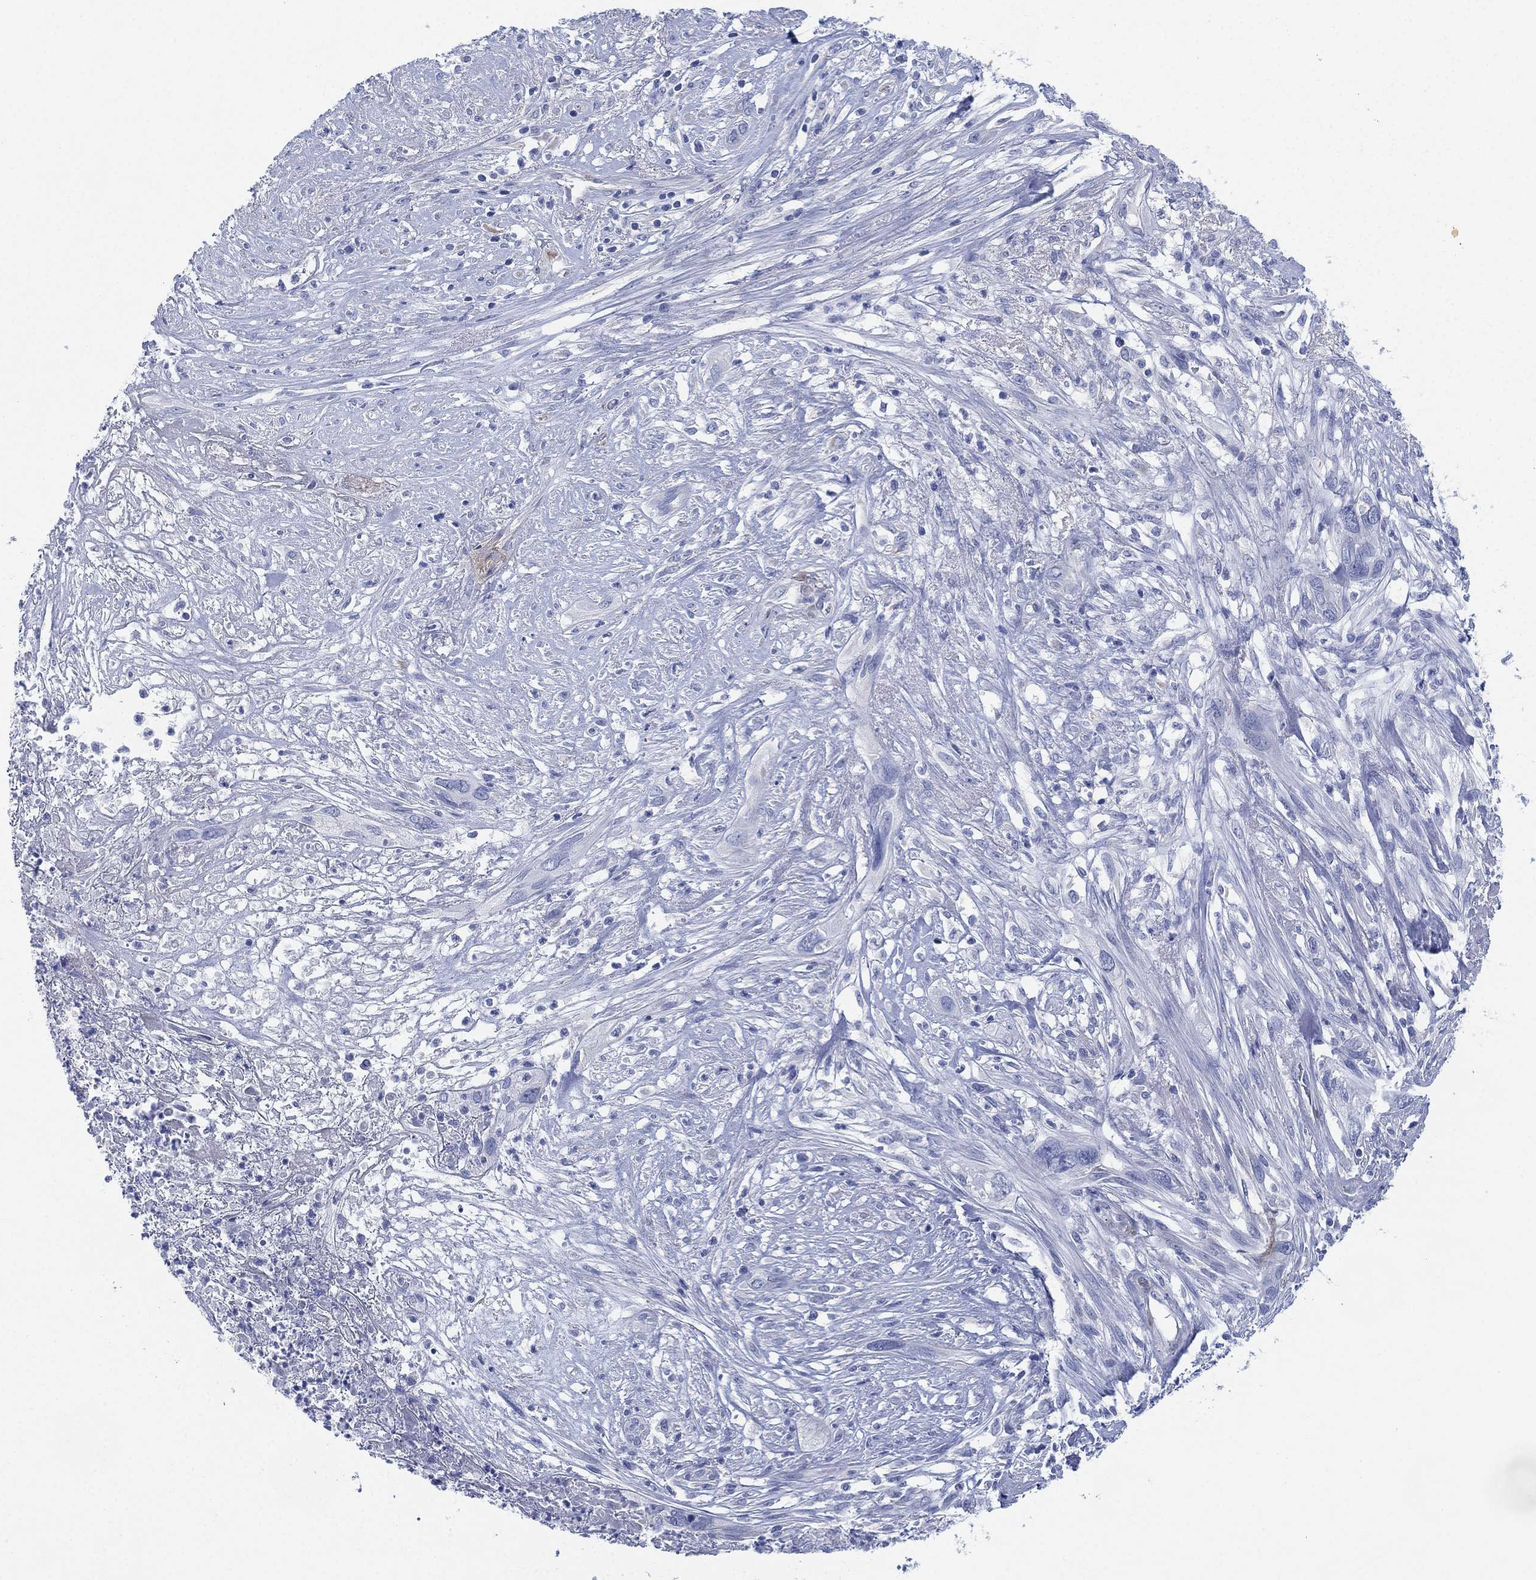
{"staining": {"intensity": "negative", "quantity": "none", "location": "none"}, "tissue": "cervical cancer", "cell_type": "Tumor cells", "image_type": "cancer", "snomed": [{"axis": "morphology", "description": "Squamous cell carcinoma, NOS"}, {"axis": "topography", "description": "Cervix"}], "caption": "The photomicrograph displays no staining of tumor cells in squamous cell carcinoma (cervical). Brightfield microscopy of immunohistochemistry (IHC) stained with DAB (brown) and hematoxylin (blue), captured at high magnification.", "gene": "ADAD2", "patient": {"sex": "female", "age": 57}}